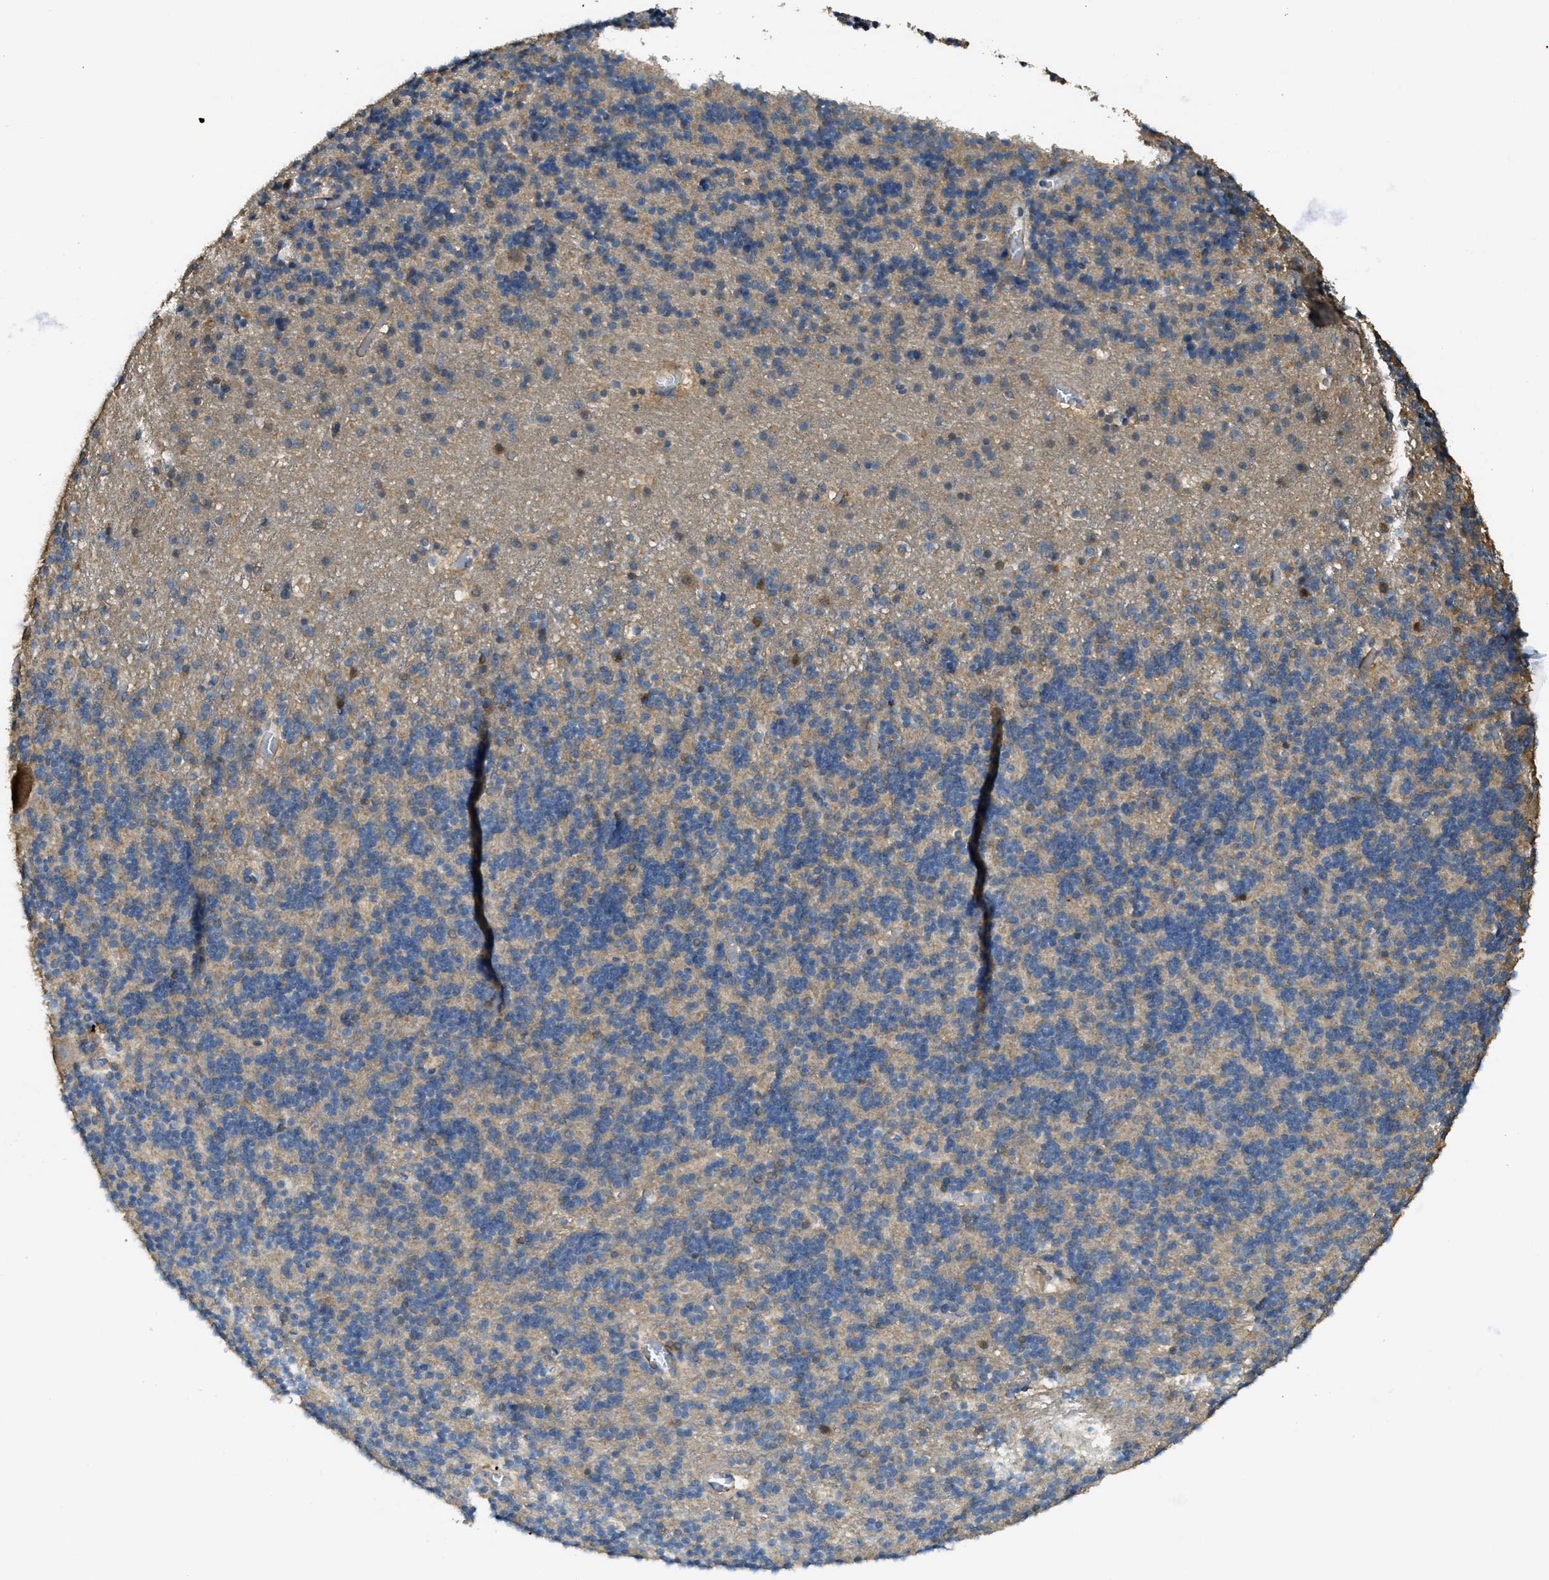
{"staining": {"intensity": "weak", "quantity": "25%-75%", "location": "cytoplasmic/membranous"}, "tissue": "cerebellum", "cell_type": "Cells in granular layer", "image_type": "normal", "snomed": [{"axis": "morphology", "description": "Normal tissue, NOS"}, {"axis": "topography", "description": "Cerebellum"}], "caption": "Cells in granular layer display weak cytoplasmic/membranous positivity in about 25%-75% of cells in unremarkable cerebellum.", "gene": "CD276", "patient": {"sex": "male", "age": 45}}